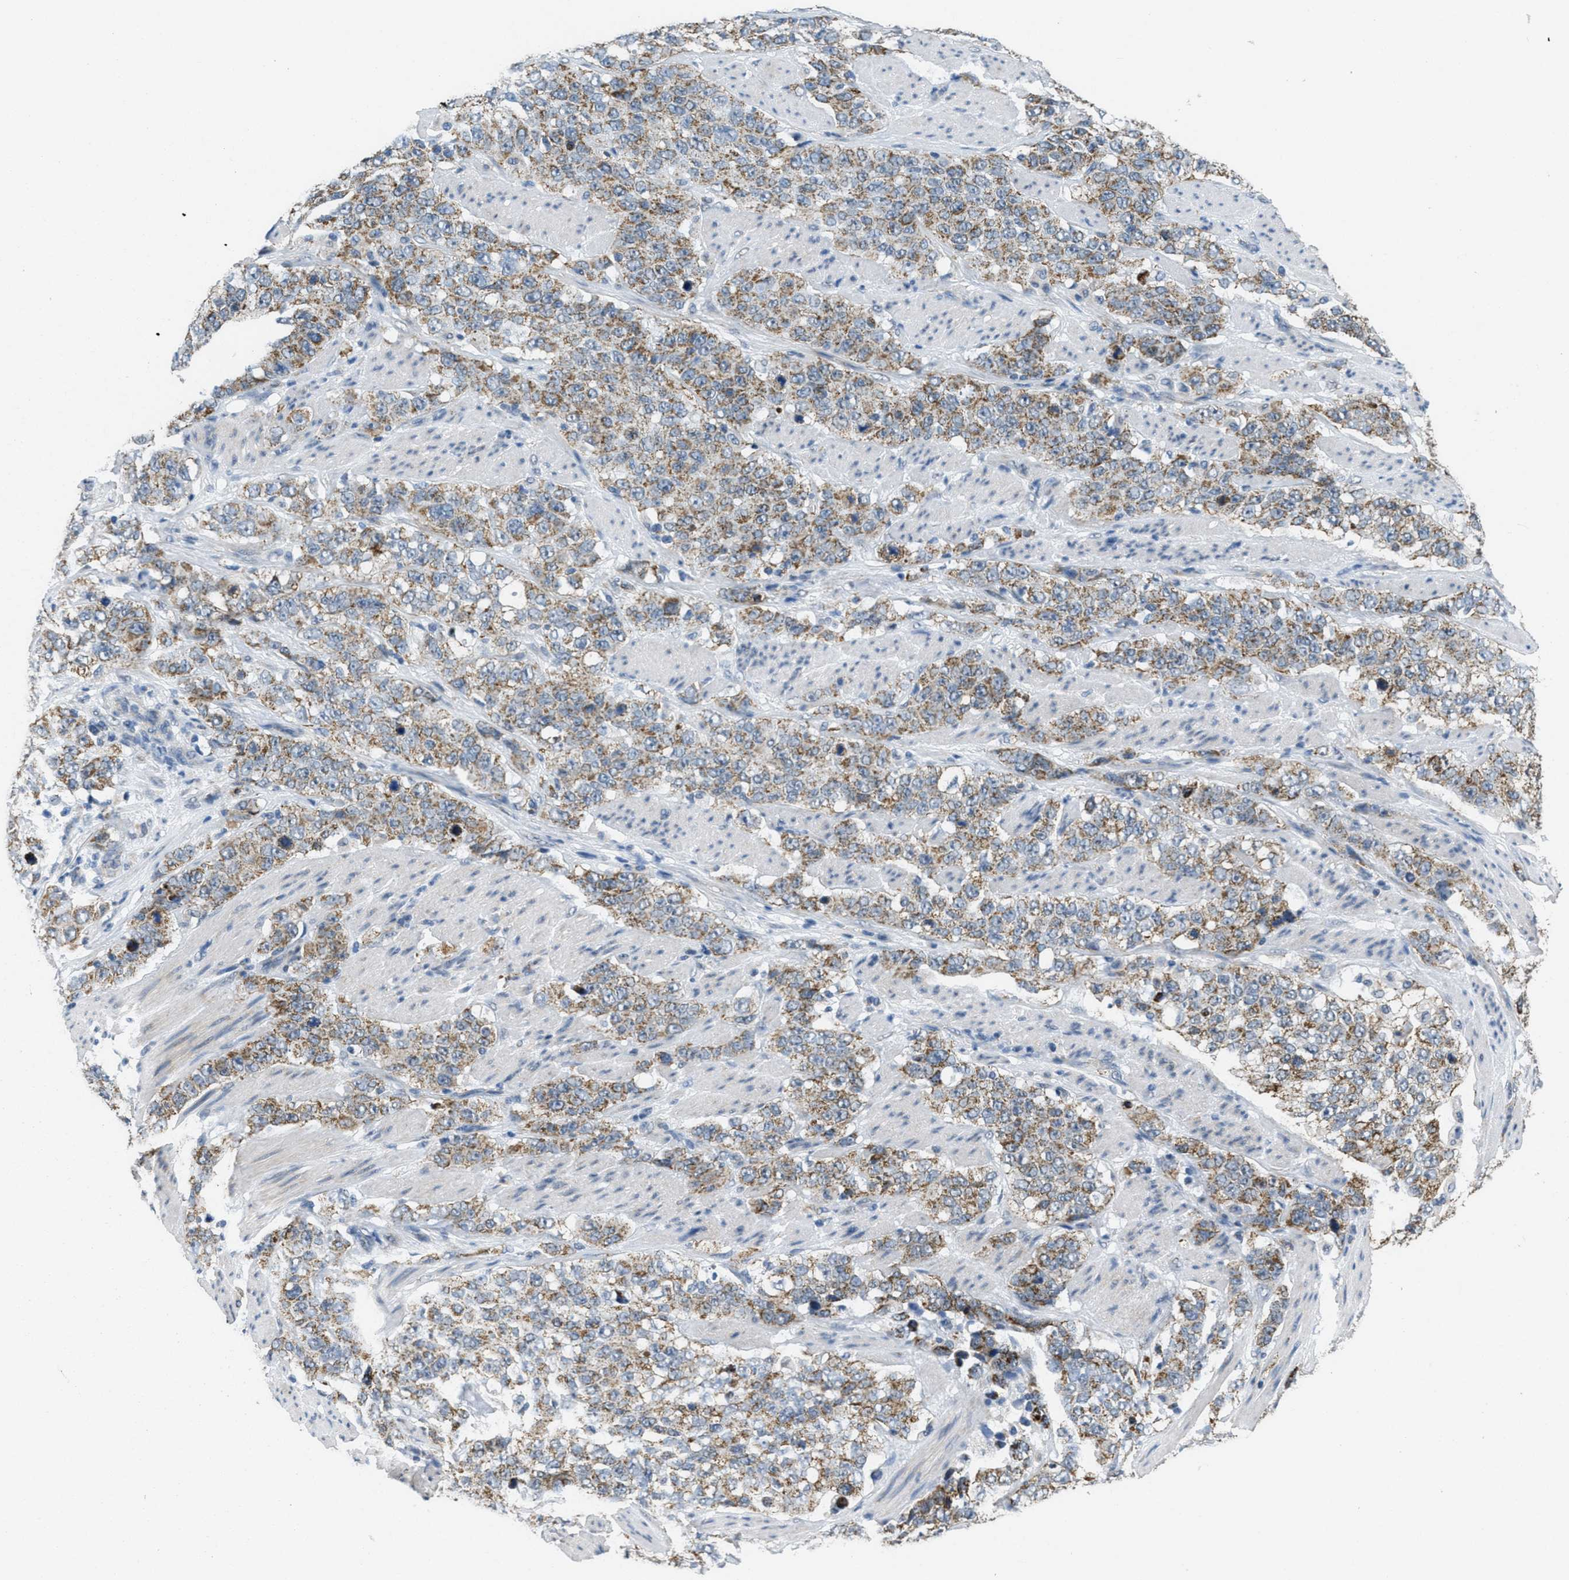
{"staining": {"intensity": "moderate", "quantity": ">75%", "location": "cytoplasmic/membranous"}, "tissue": "stomach cancer", "cell_type": "Tumor cells", "image_type": "cancer", "snomed": [{"axis": "morphology", "description": "Adenocarcinoma, NOS"}, {"axis": "topography", "description": "Stomach"}], "caption": "Protein analysis of stomach cancer (adenocarcinoma) tissue shows moderate cytoplasmic/membranous expression in approximately >75% of tumor cells.", "gene": "TOMM70", "patient": {"sex": "male", "age": 48}}